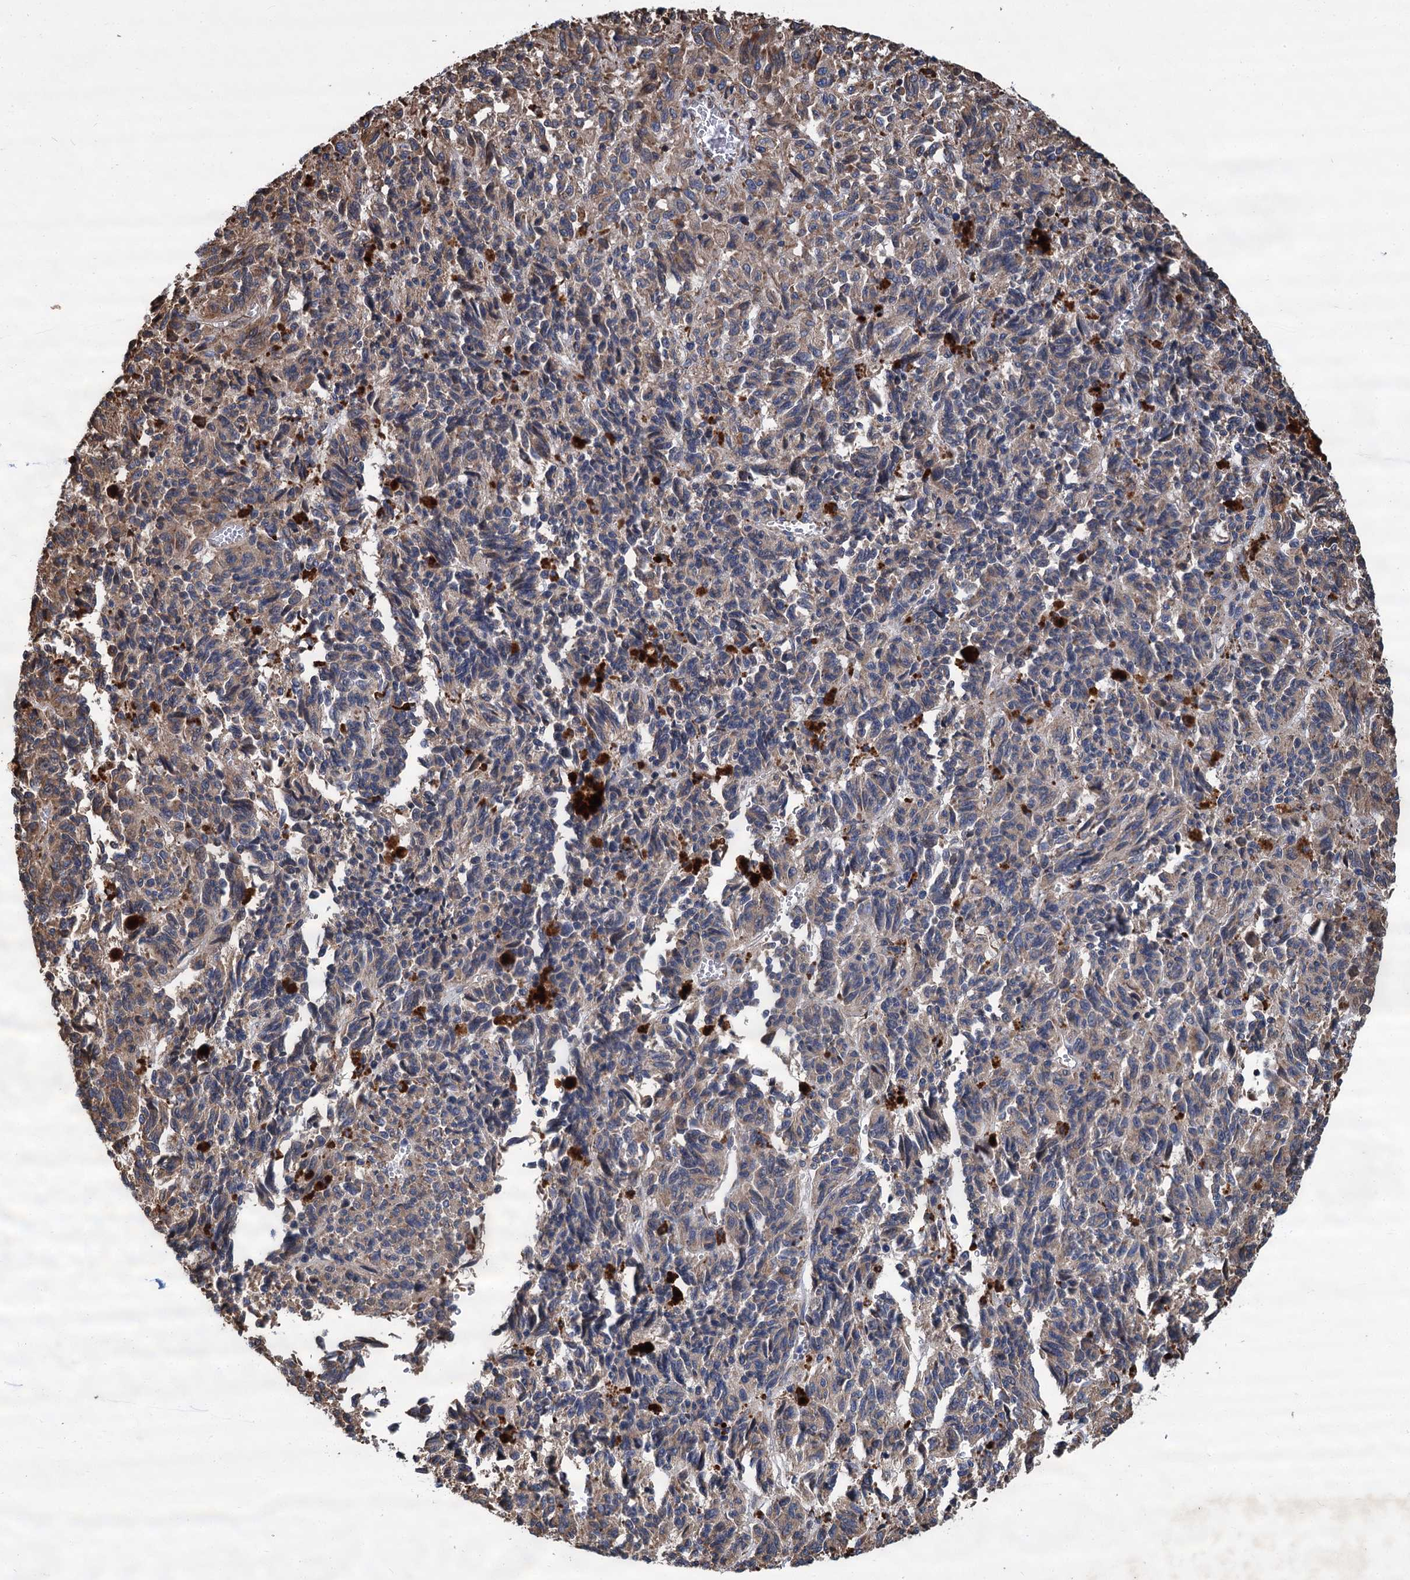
{"staining": {"intensity": "moderate", "quantity": "25%-75%", "location": "cytoplasmic/membranous"}, "tissue": "melanoma", "cell_type": "Tumor cells", "image_type": "cancer", "snomed": [{"axis": "morphology", "description": "Malignant melanoma, Metastatic site"}, {"axis": "topography", "description": "Lung"}], "caption": "There is medium levels of moderate cytoplasmic/membranous expression in tumor cells of malignant melanoma (metastatic site), as demonstrated by immunohistochemical staining (brown color).", "gene": "LINS1", "patient": {"sex": "male", "age": 64}}